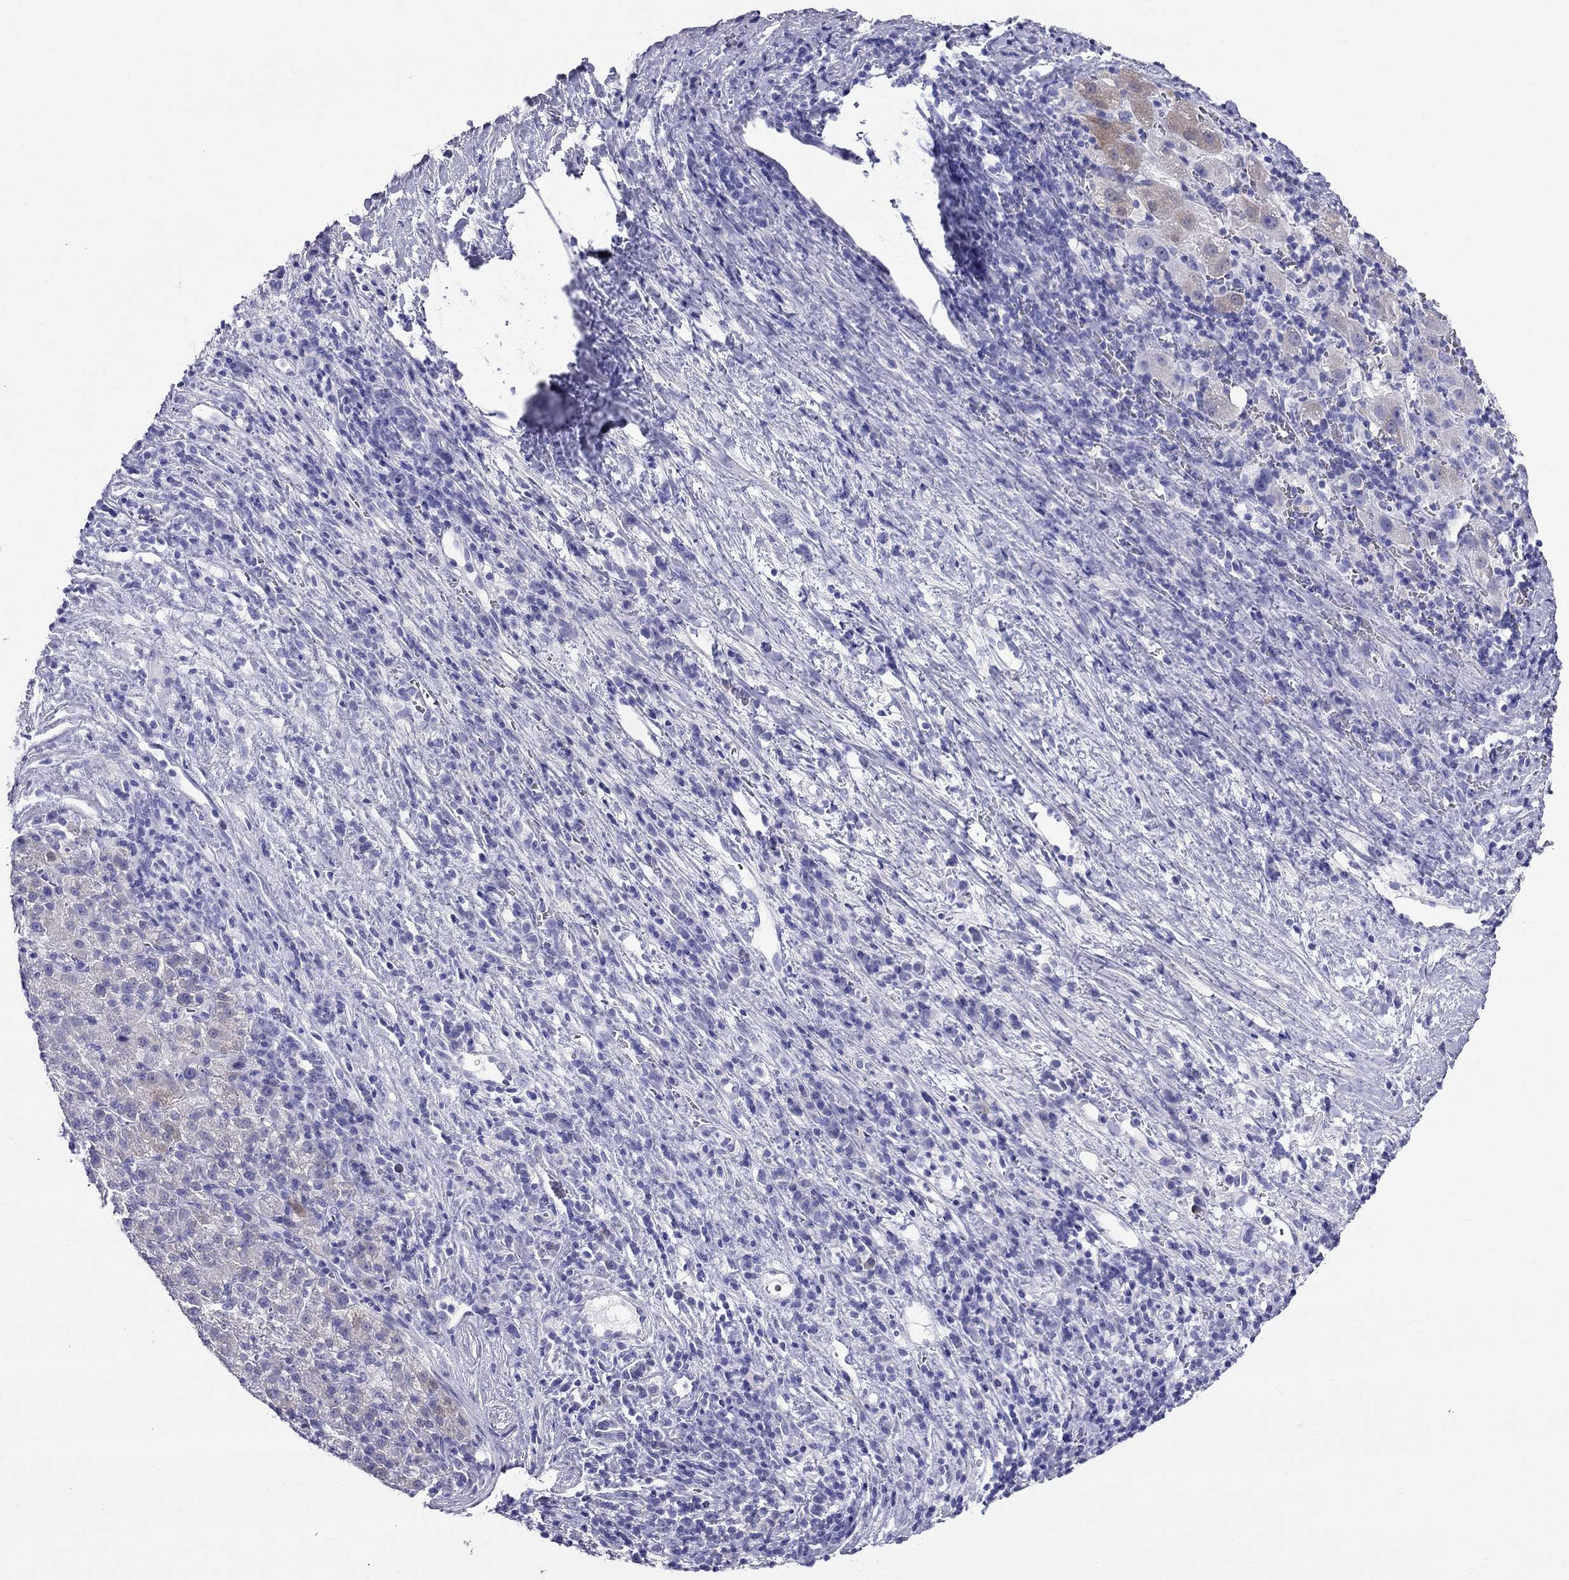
{"staining": {"intensity": "negative", "quantity": "none", "location": "none"}, "tissue": "liver cancer", "cell_type": "Tumor cells", "image_type": "cancer", "snomed": [{"axis": "morphology", "description": "Carcinoma, Hepatocellular, NOS"}, {"axis": "topography", "description": "Liver"}], "caption": "Liver cancer was stained to show a protein in brown. There is no significant positivity in tumor cells. (DAB immunohistochemistry visualized using brightfield microscopy, high magnification).", "gene": "DNAAF6", "patient": {"sex": "female", "age": 60}}